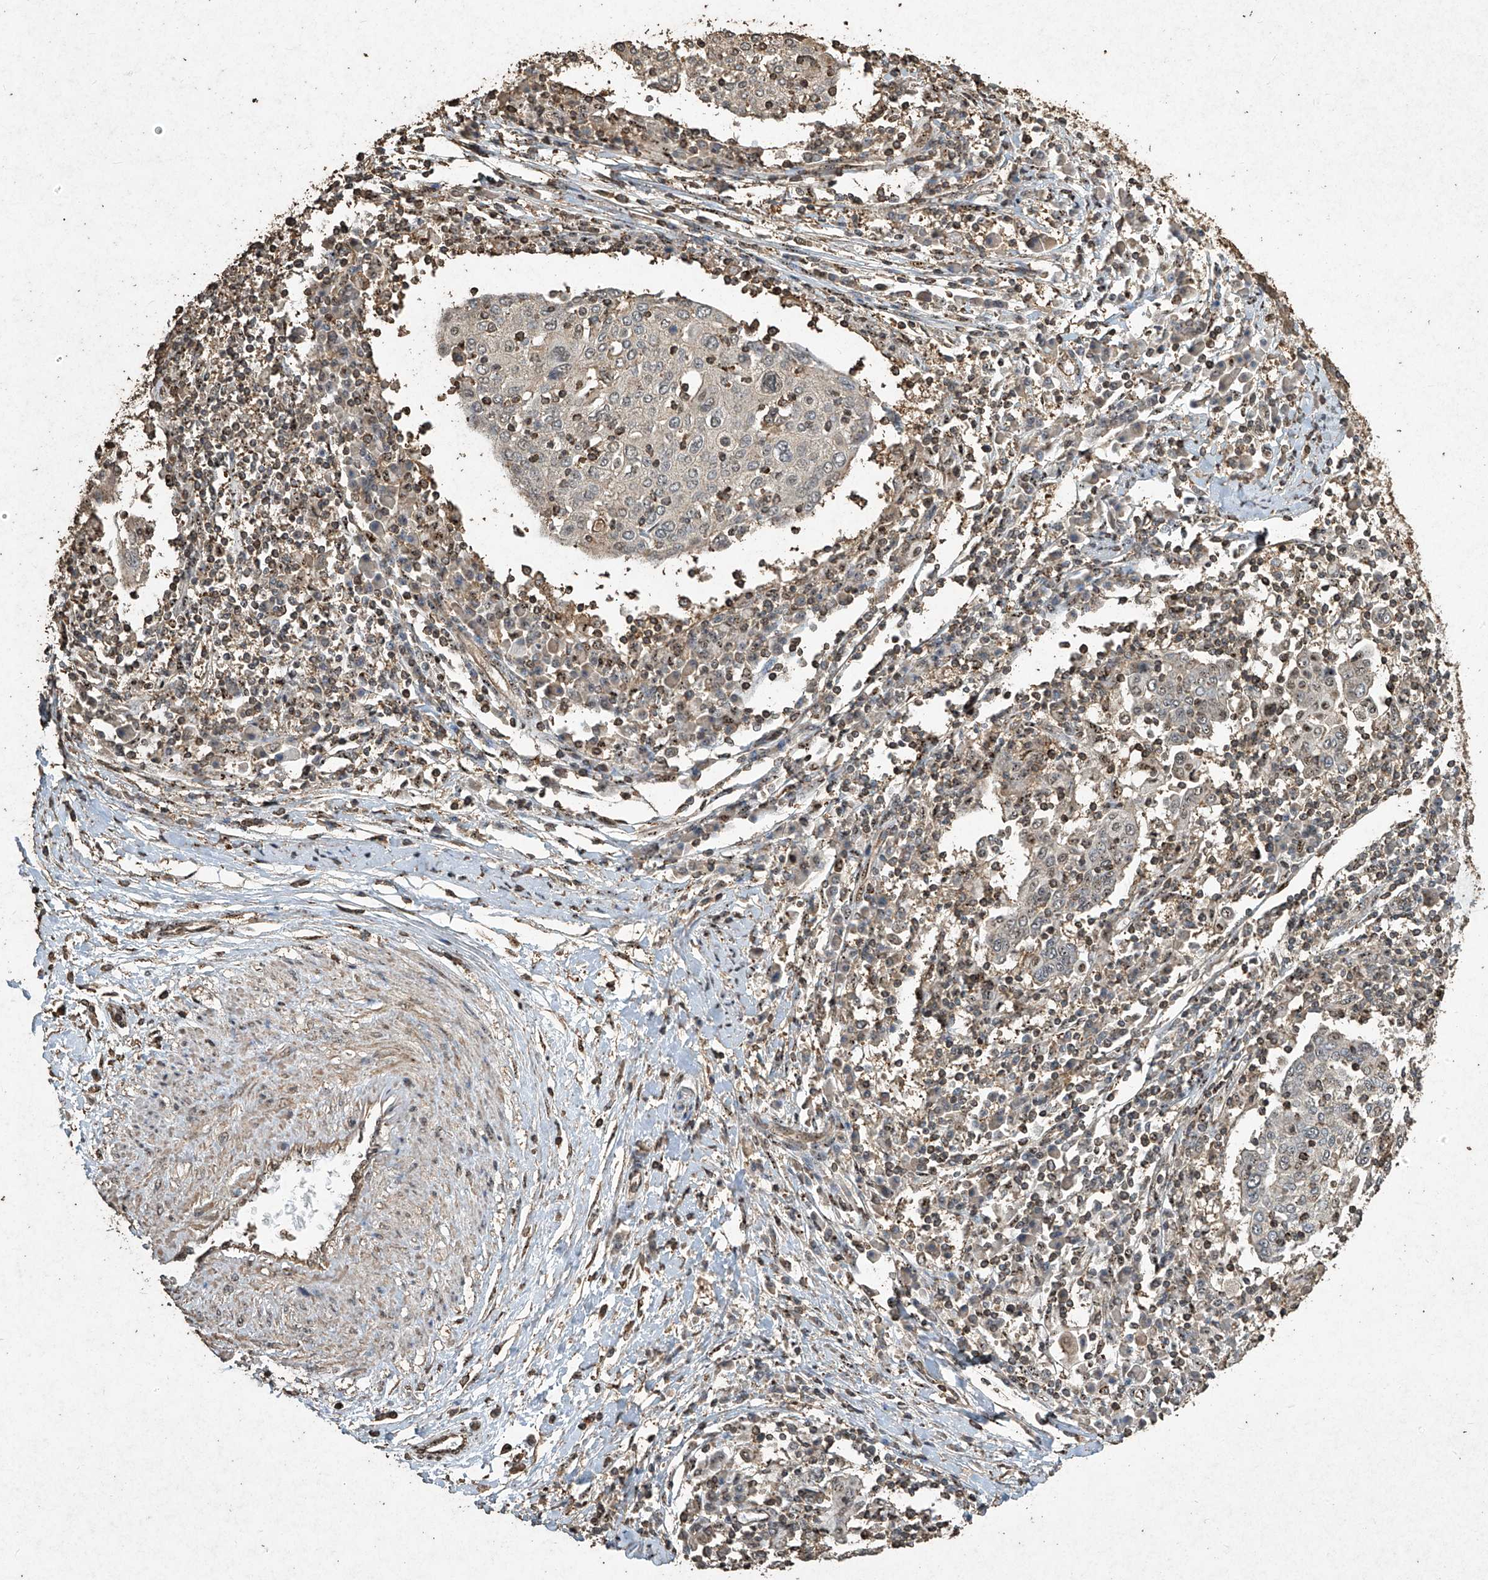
{"staining": {"intensity": "negative", "quantity": "none", "location": "none"}, "tissue": "cervical cancer", "cell_type": "Tumor cells", "image_type": "cancer", "snomed": [{"axis": "morphology", "description": "Squamous cell carcinoma, NOS"}, {"axis": "topography", "description": "Cervix"}], "caption": "IHC histopathology image of neoplastic tissue: human squamous cell carcinoma (cervical) stained with DAB displays no significant protein staining in tumor cells. (IHC, brightfield microscopy, high magnification).", "gene": "ERBB3", "patient": {"sex": "female", "age": 40}}